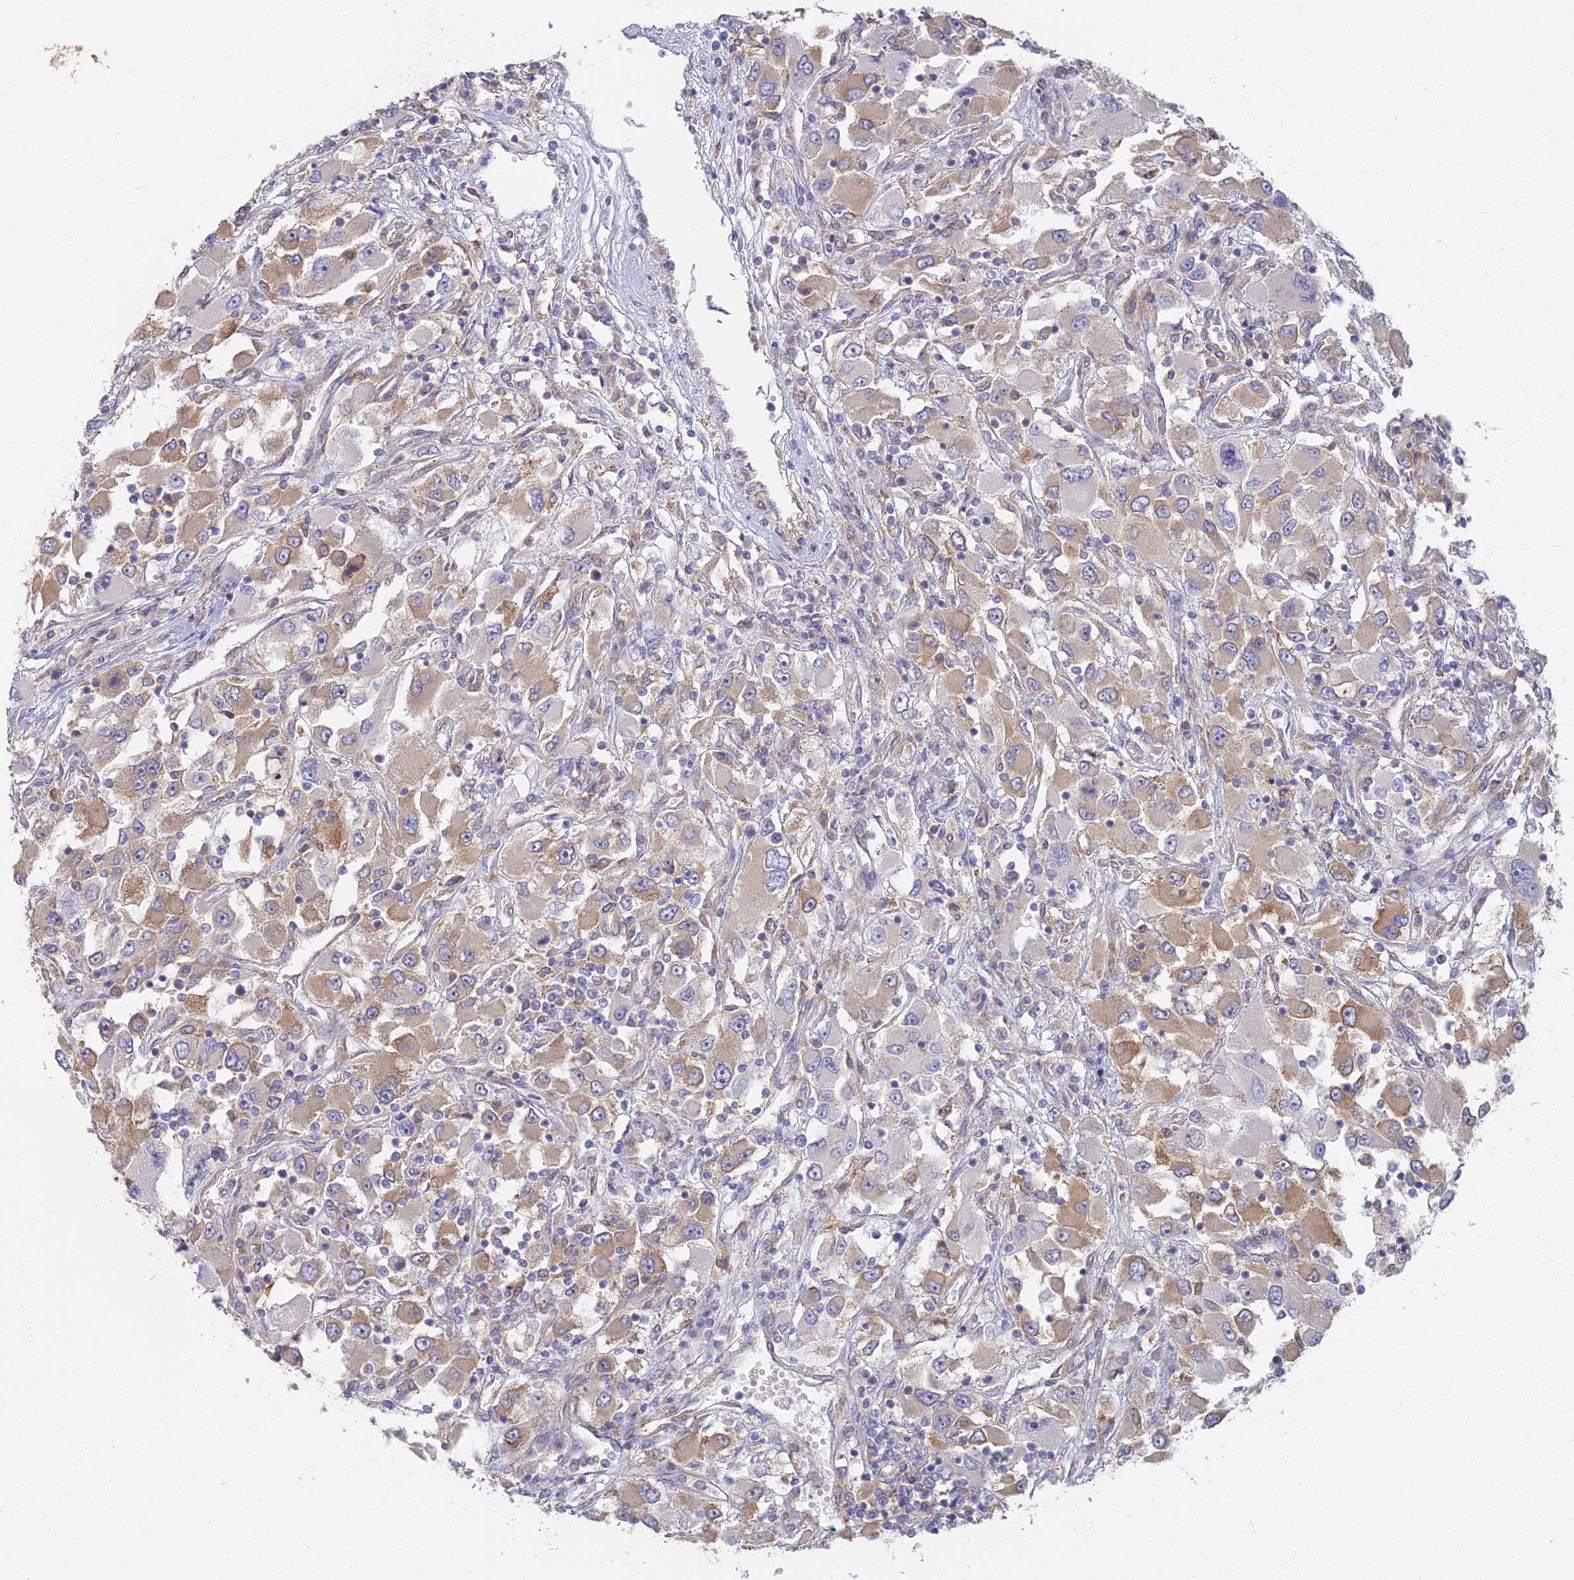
{"staining": {"intensity": "weak", "quantity": ">75%", "location": "cytoplasmic/membranous"}, "tissue": "renal cancer", "cell_type": "Tumor cells", "image_type": "cancer", "snomed": [{"axis": "morphology", "description": "Adenocarcinoma, NOS"}, {"axis": "topography", "description": "Kidney"}], "caption": "Brown immunohistochemical staining in human renal cancer demonstrates weak cytoplasmic/membranous staining in about >75% of tumor cells. The staining was performed using DAB, with brown indicating positive protein expression. Nuclei are stained blue with hematoxylin.", "gene": "RBSN", "patient": {"sex": "female", "age": 52}}